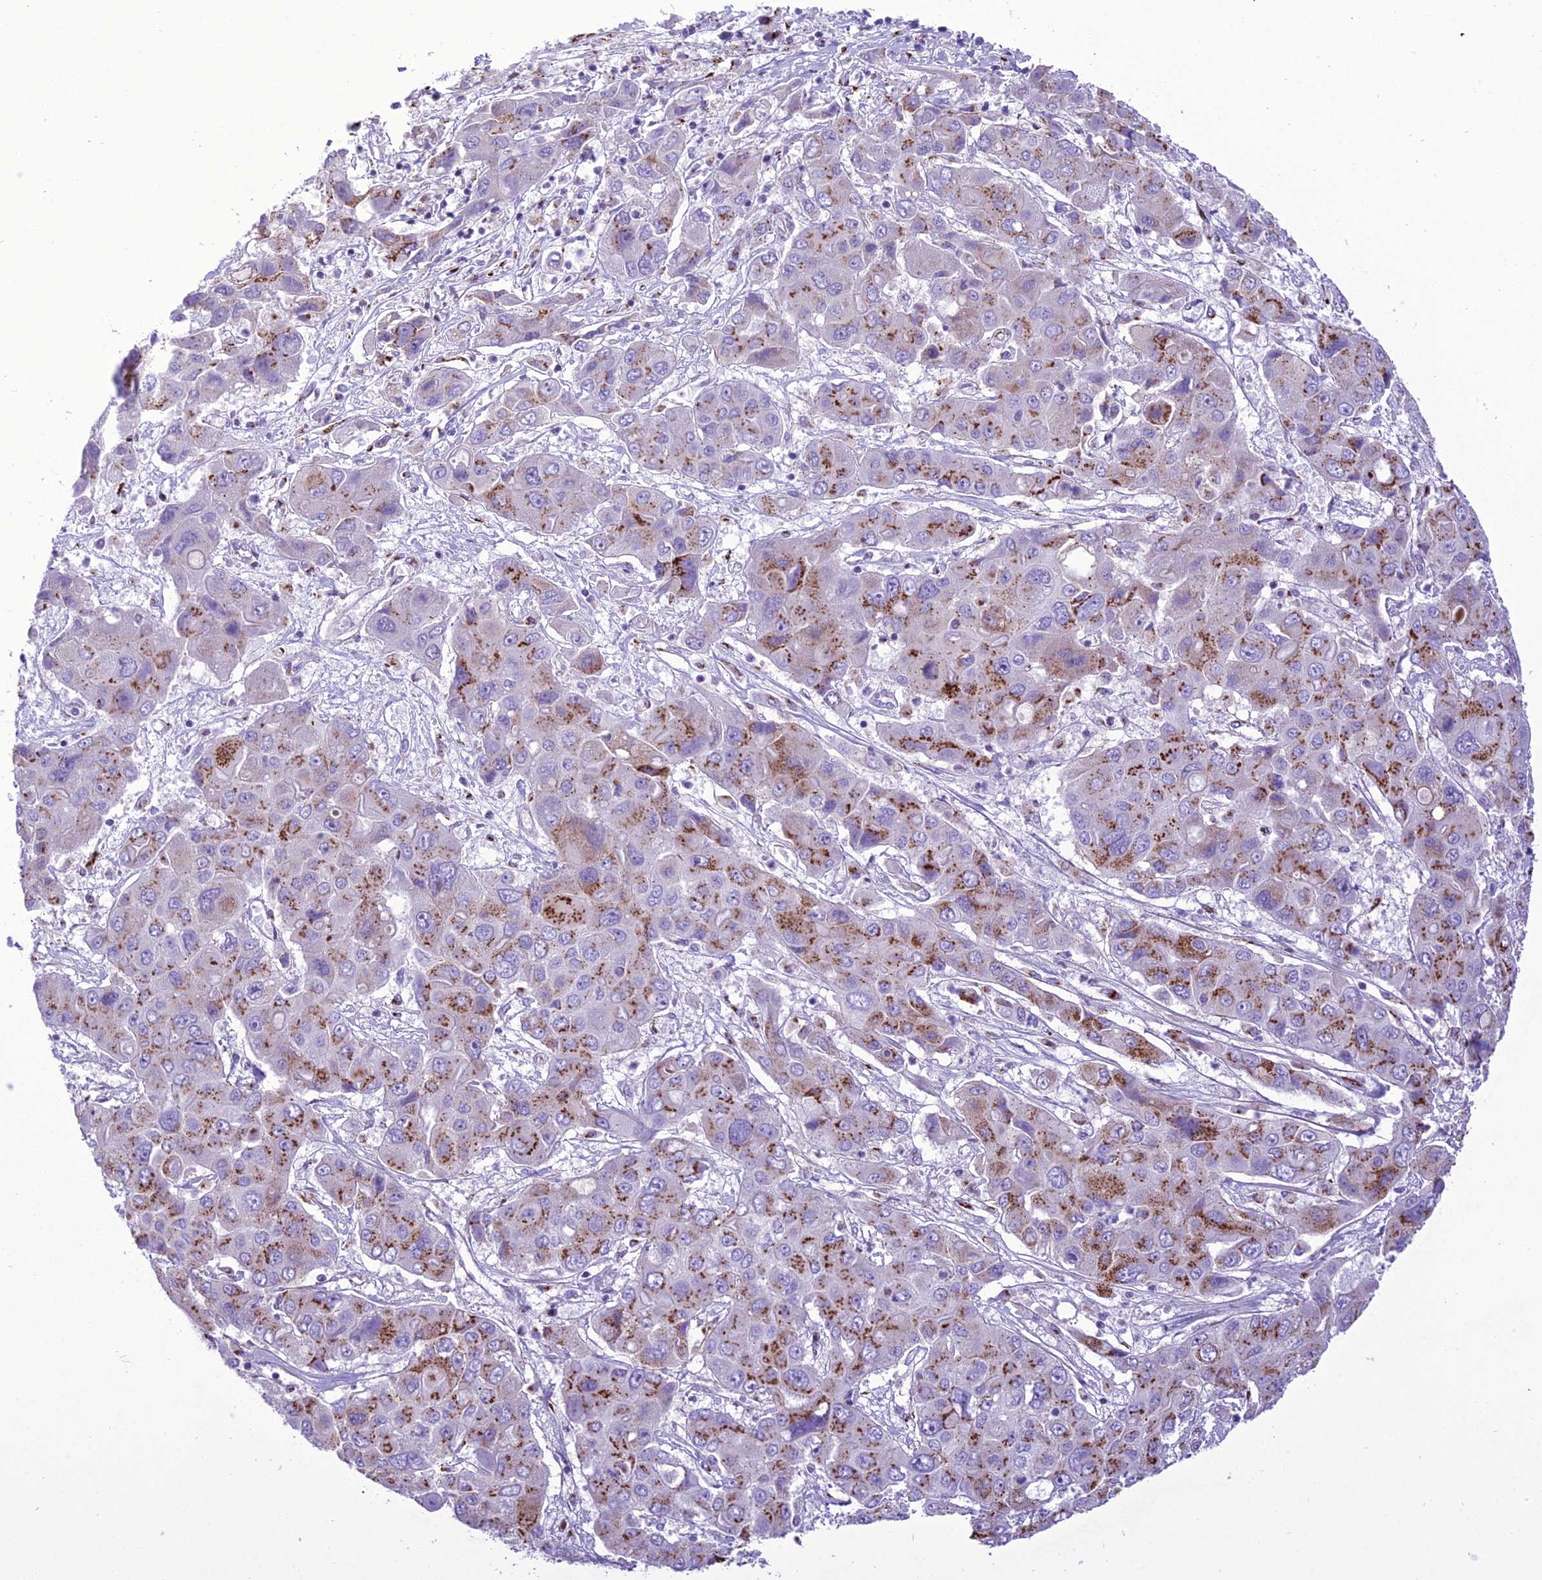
{"staining": {"intensity": "moderate", "quantity": ">75%", "location": "cytoplasmic/membranous"}, "tissue": "liver cancer", "cell_type": "Tumor cells", "image_type": "cancer", "snomed": [{"axis": "morphology", "description": "Cholangiocarcinoma"}, {"axis": "topography", "description": "Liver"}], "caption": "Tumor cells exhibit moderate cytoplasmic/membranous expression in about >75% of cells in liver cancer.", "gene": "GOLM2", "patient": {"sex": "male", "age": 67}}